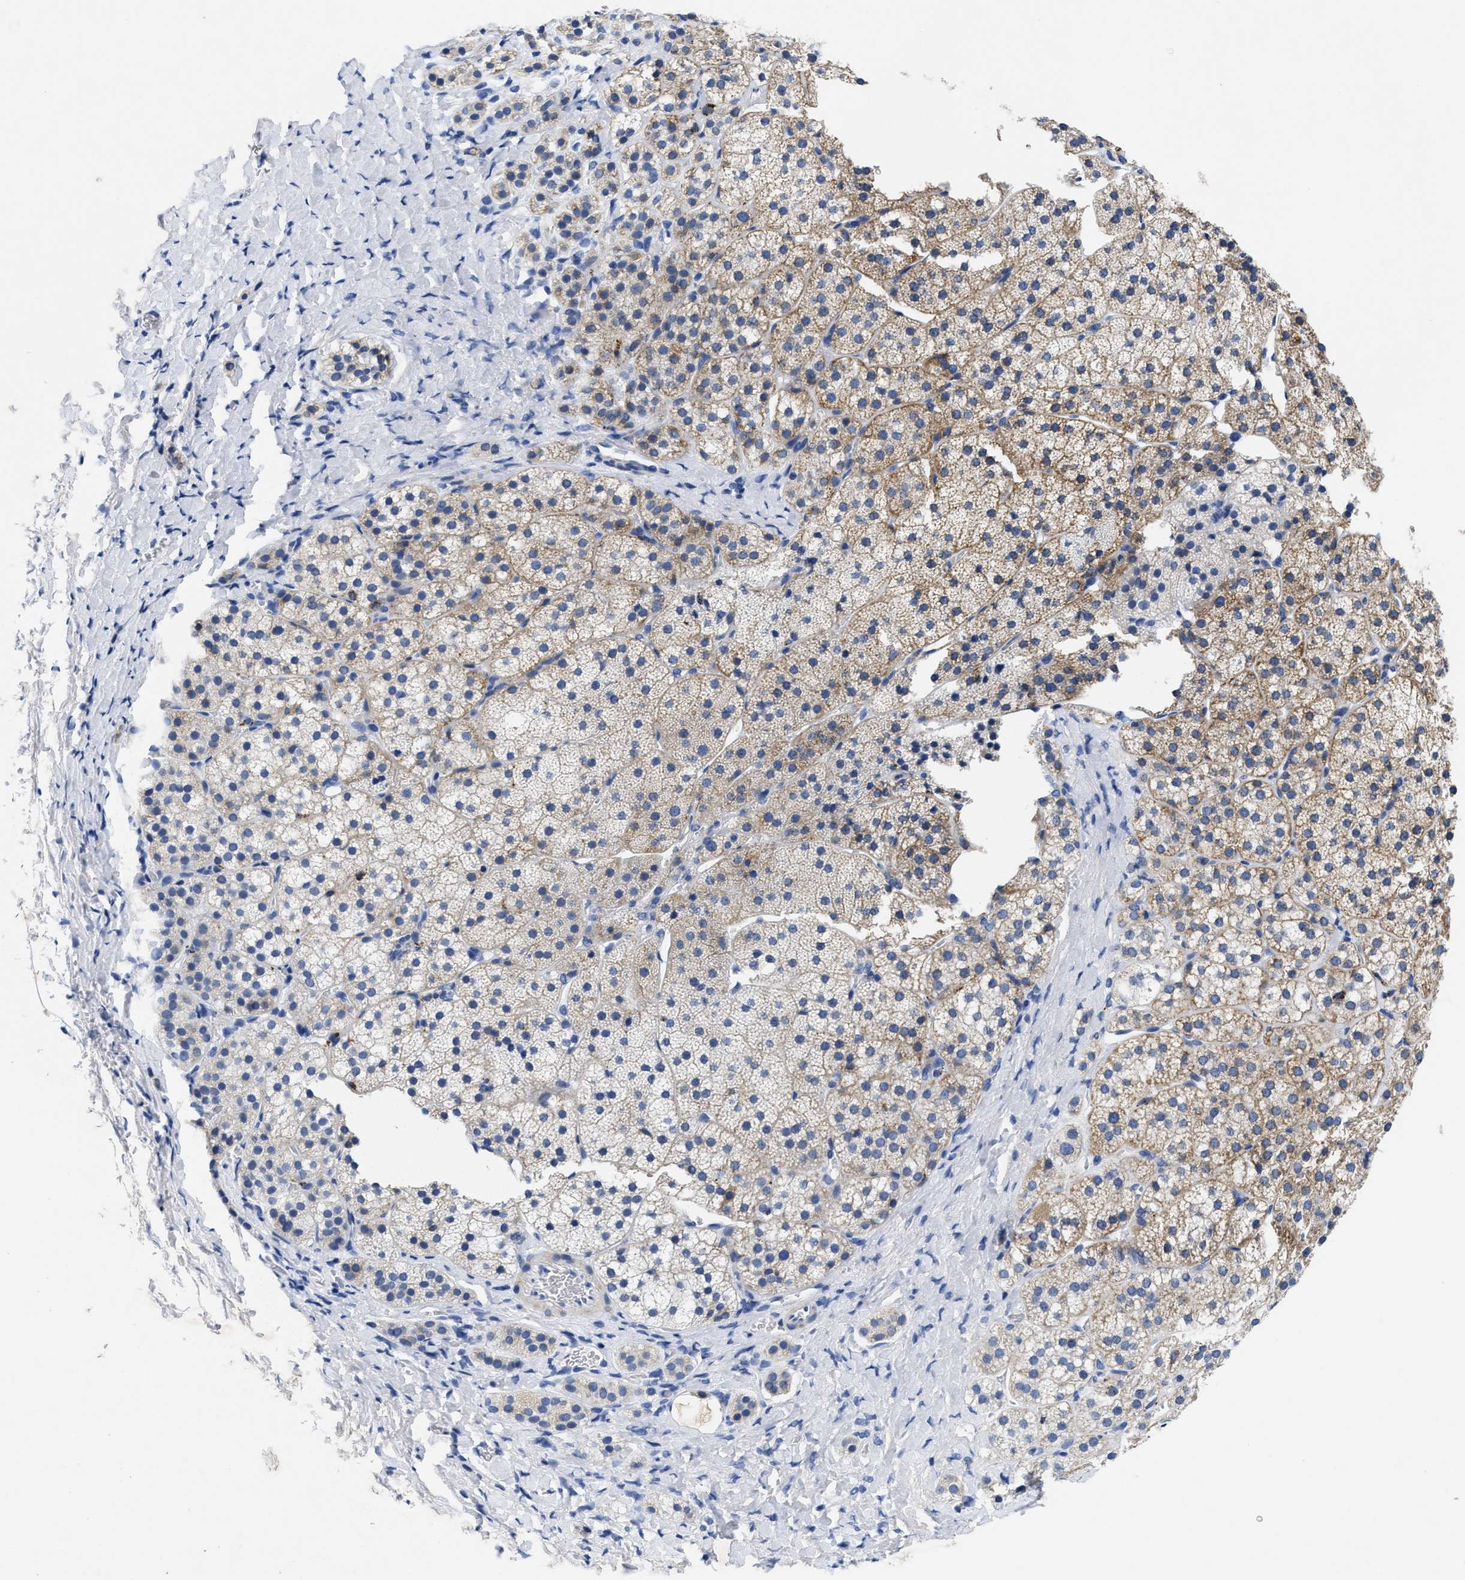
{"staining": {"intensity": "moderate", "quantity": ">75%", "location": "cytoplasmic/membranous"}, "tissue": "adrenal gland", "cell_type": "Glandular cells", "image_type": "normal", "snomed": [{"axis": "morphology", "description": "Normal tissue, NOS"}, {"axis": "topography", "description": "Adrenal gland"}], "caption": "Moderate cytoplasmic/membranous protein staining is seen in about >75% of glandular cells in adrenal gland. The staining is performed using DAB (3,3'-diaminobenzidine) brown chromogen to label protein expression. The nuclei are counter-stained blue using hematoxylin.", "gene": "TBRG4", "patient": {"sex": "female", "age": 44}}